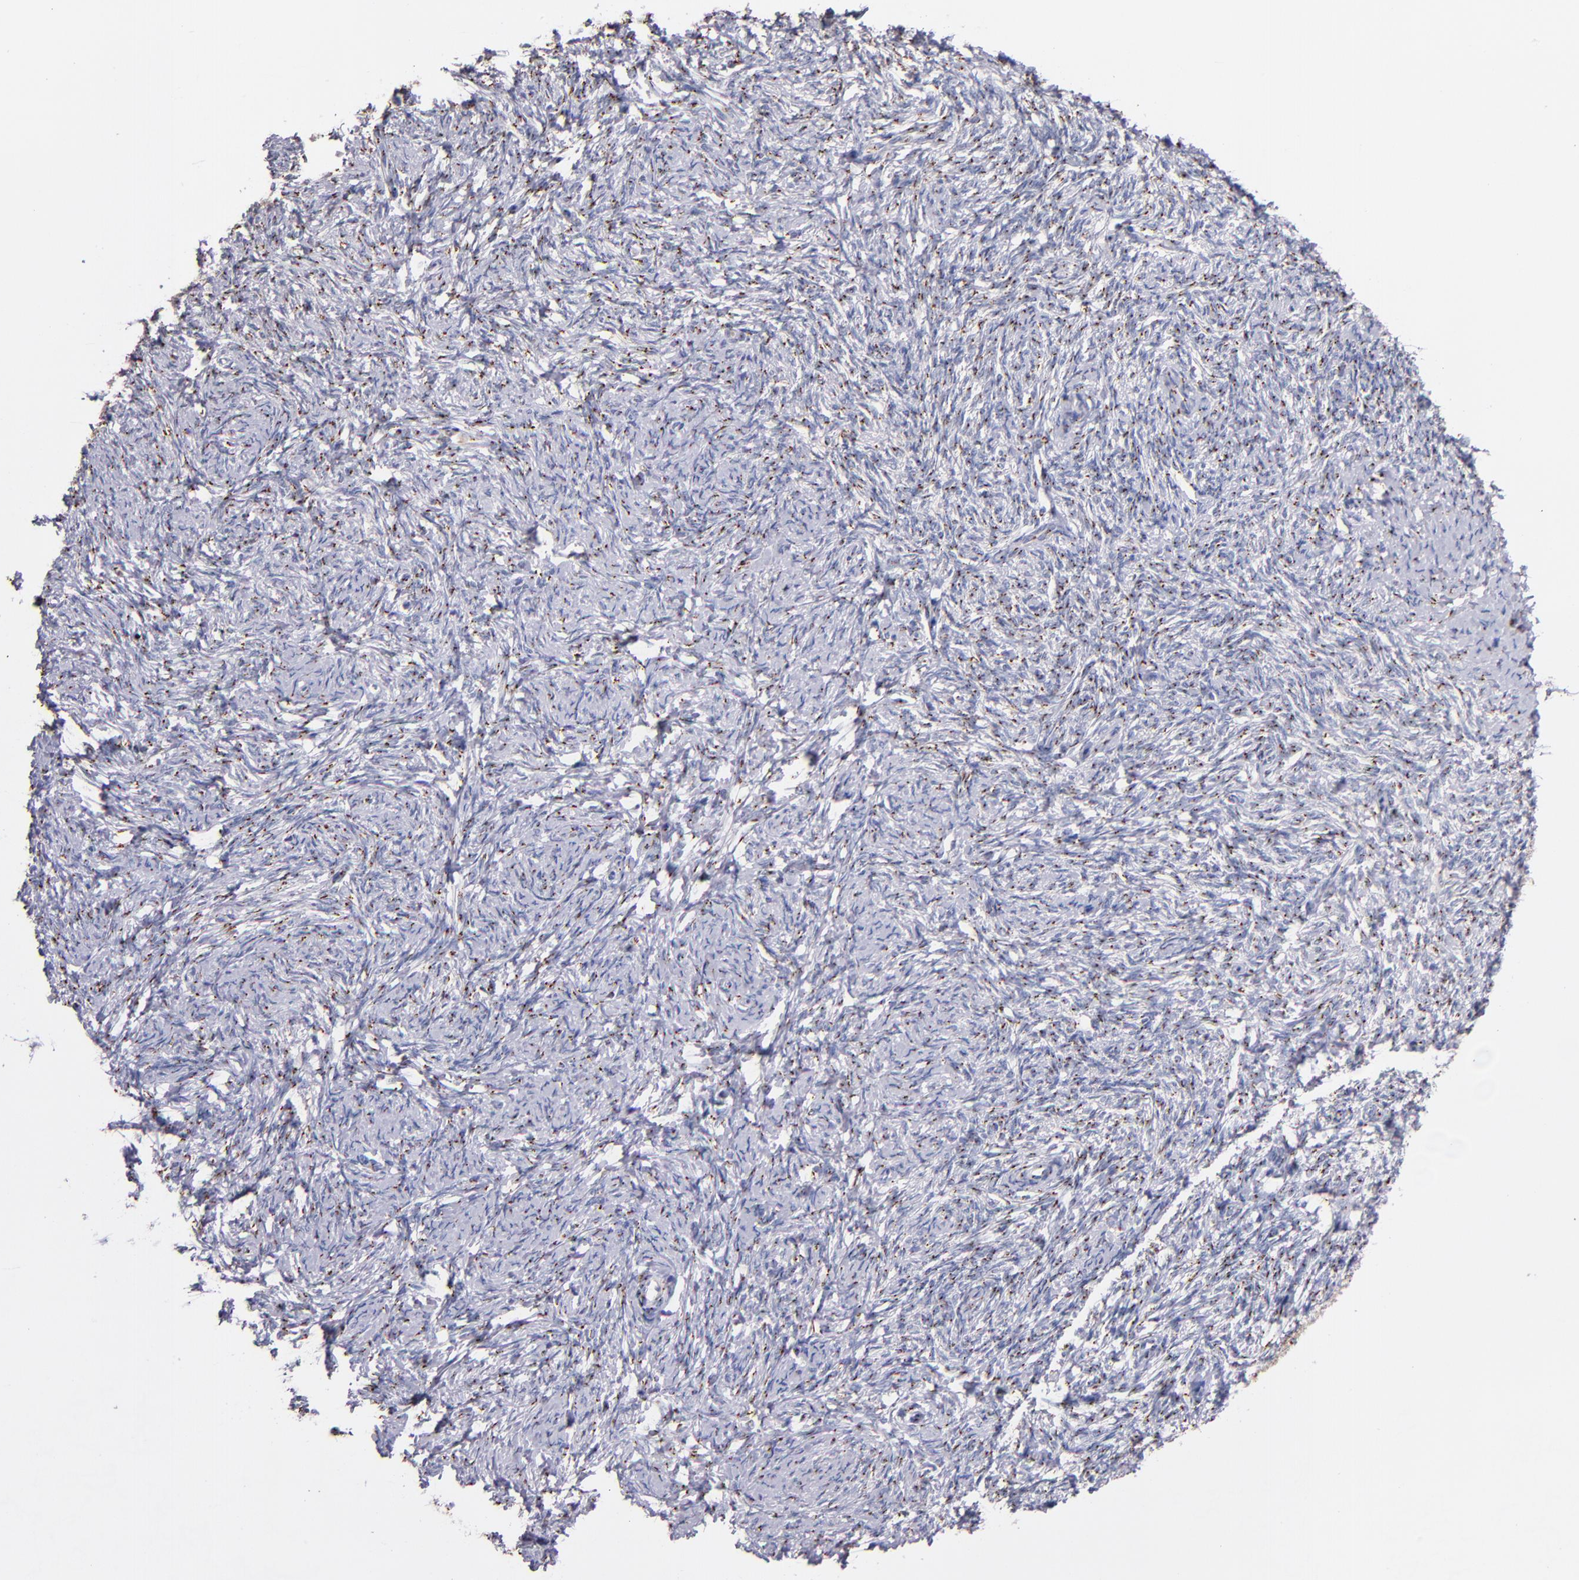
{"staining": {"intensity": "moderate", "quantity": "25%-75%", "location": "cytoplasmic/membranous"}, "tissue": "ovarian cancer", "cell_type": "Tumor cells", "image_type": "cancer", "snomed": [{"axis": "morphology", "description": "Normal tissue, NOS"}, {"axis": "morphology", "description": "Cystadenocarcinoma, serous, NOS"}, {"axis": "topography", "description": "Ovary"}], "caption": "There is medium levels of moderate cytoplasmic/membranous expression in tumor cells of ovarian cancer (serous cystadenocarcinoma), as demonstrated by immunohistochemical staining (brown color).", "gene": "GOLIM4", "patient": {"sex": "female", "age": 62}}